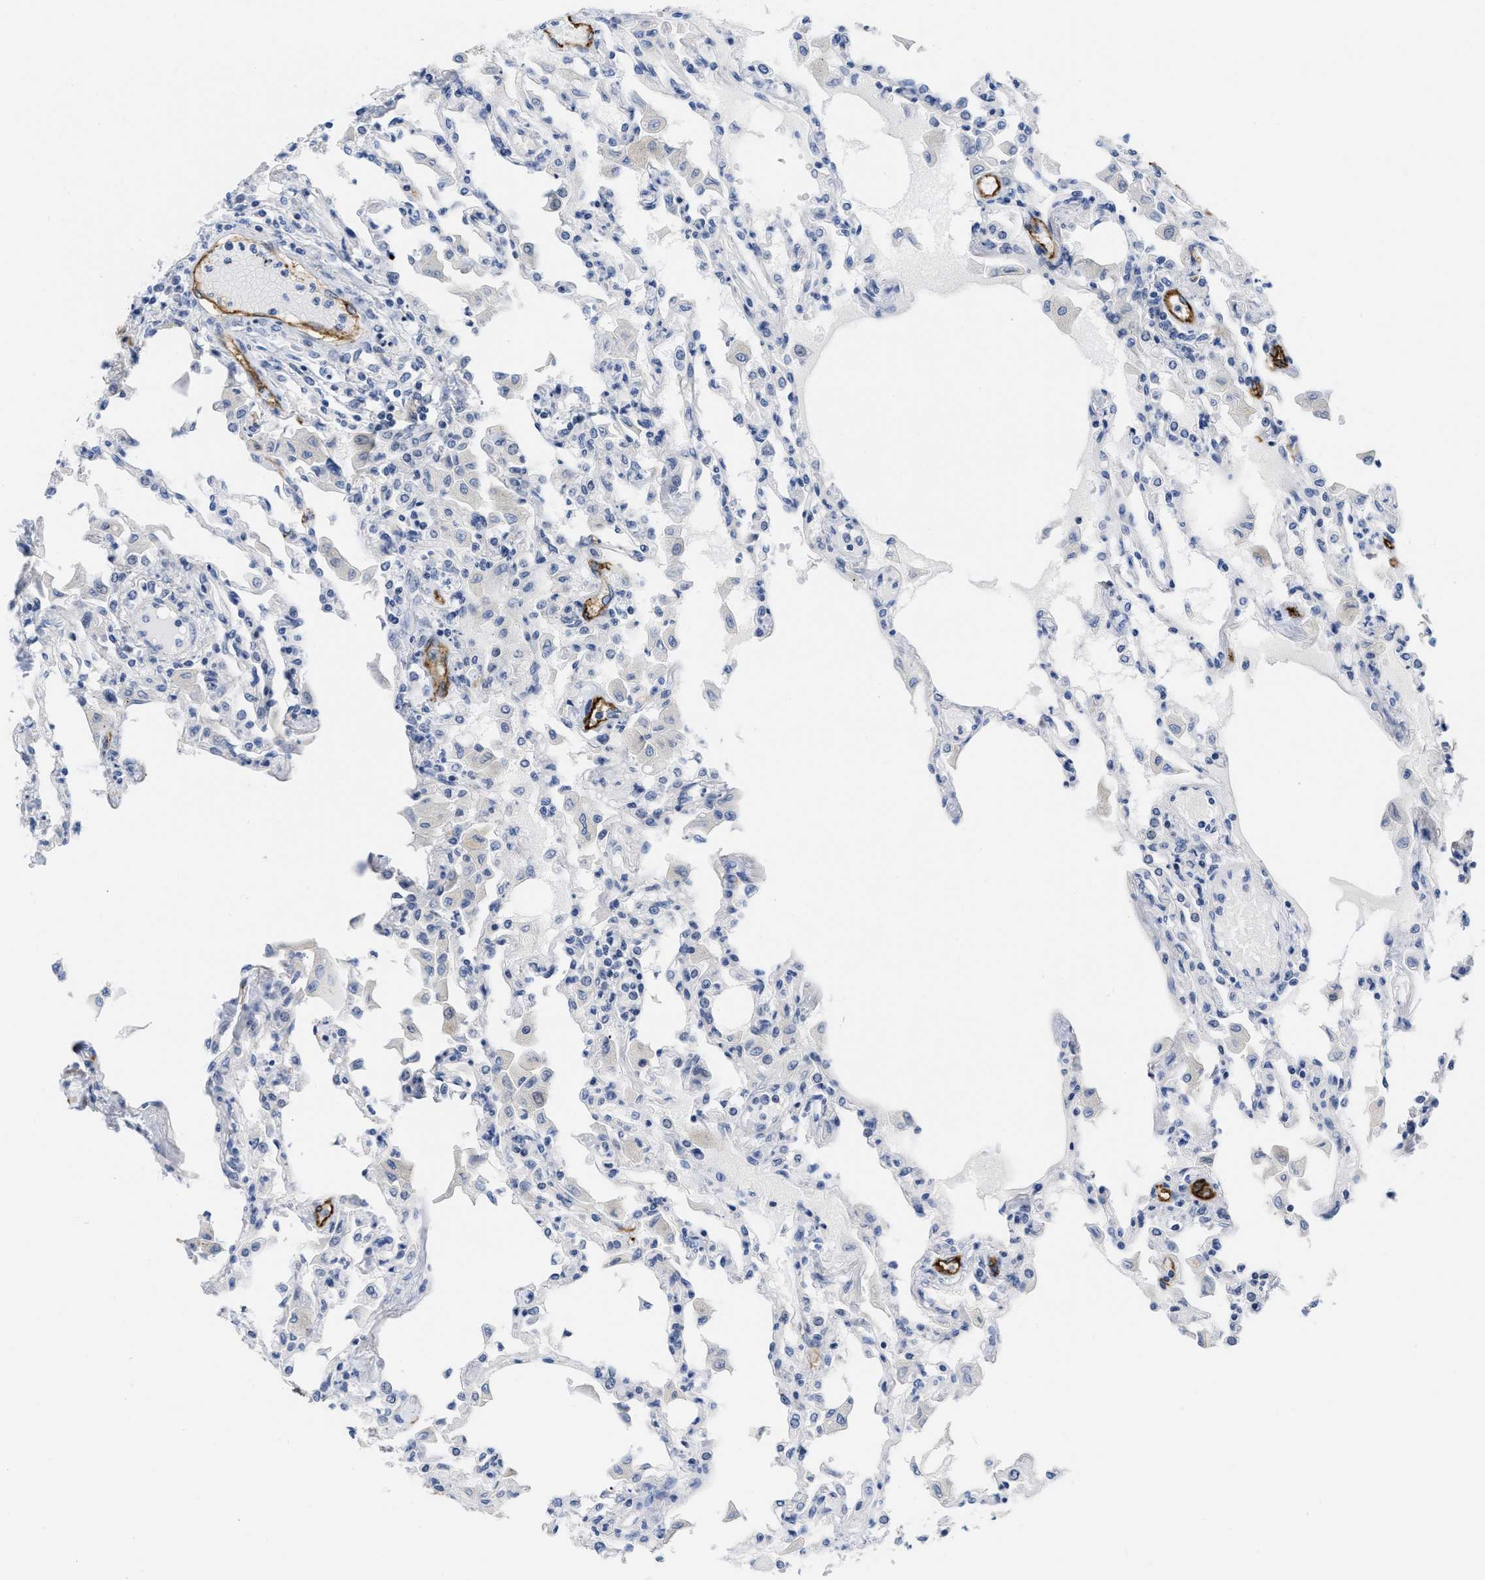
{"staining": {"intensity": "negative", "quantity": "none", "location": "none"}, "tissue": "lung", "cell_type": "Alveolar cells", "image_type": "normal", "snomed": [{"axis": "morphology", "description": "Normal tissue, NOS"}, {"axis": "topography", "description": "Bronchus"}, {"axis": "topography", "description": "Lung"}], "caption": "IHC of unremarkable lung reveals no expression in alveolar cells.", "gene": "ACKR1", "patient": {"sex": "female", "age": 49}}